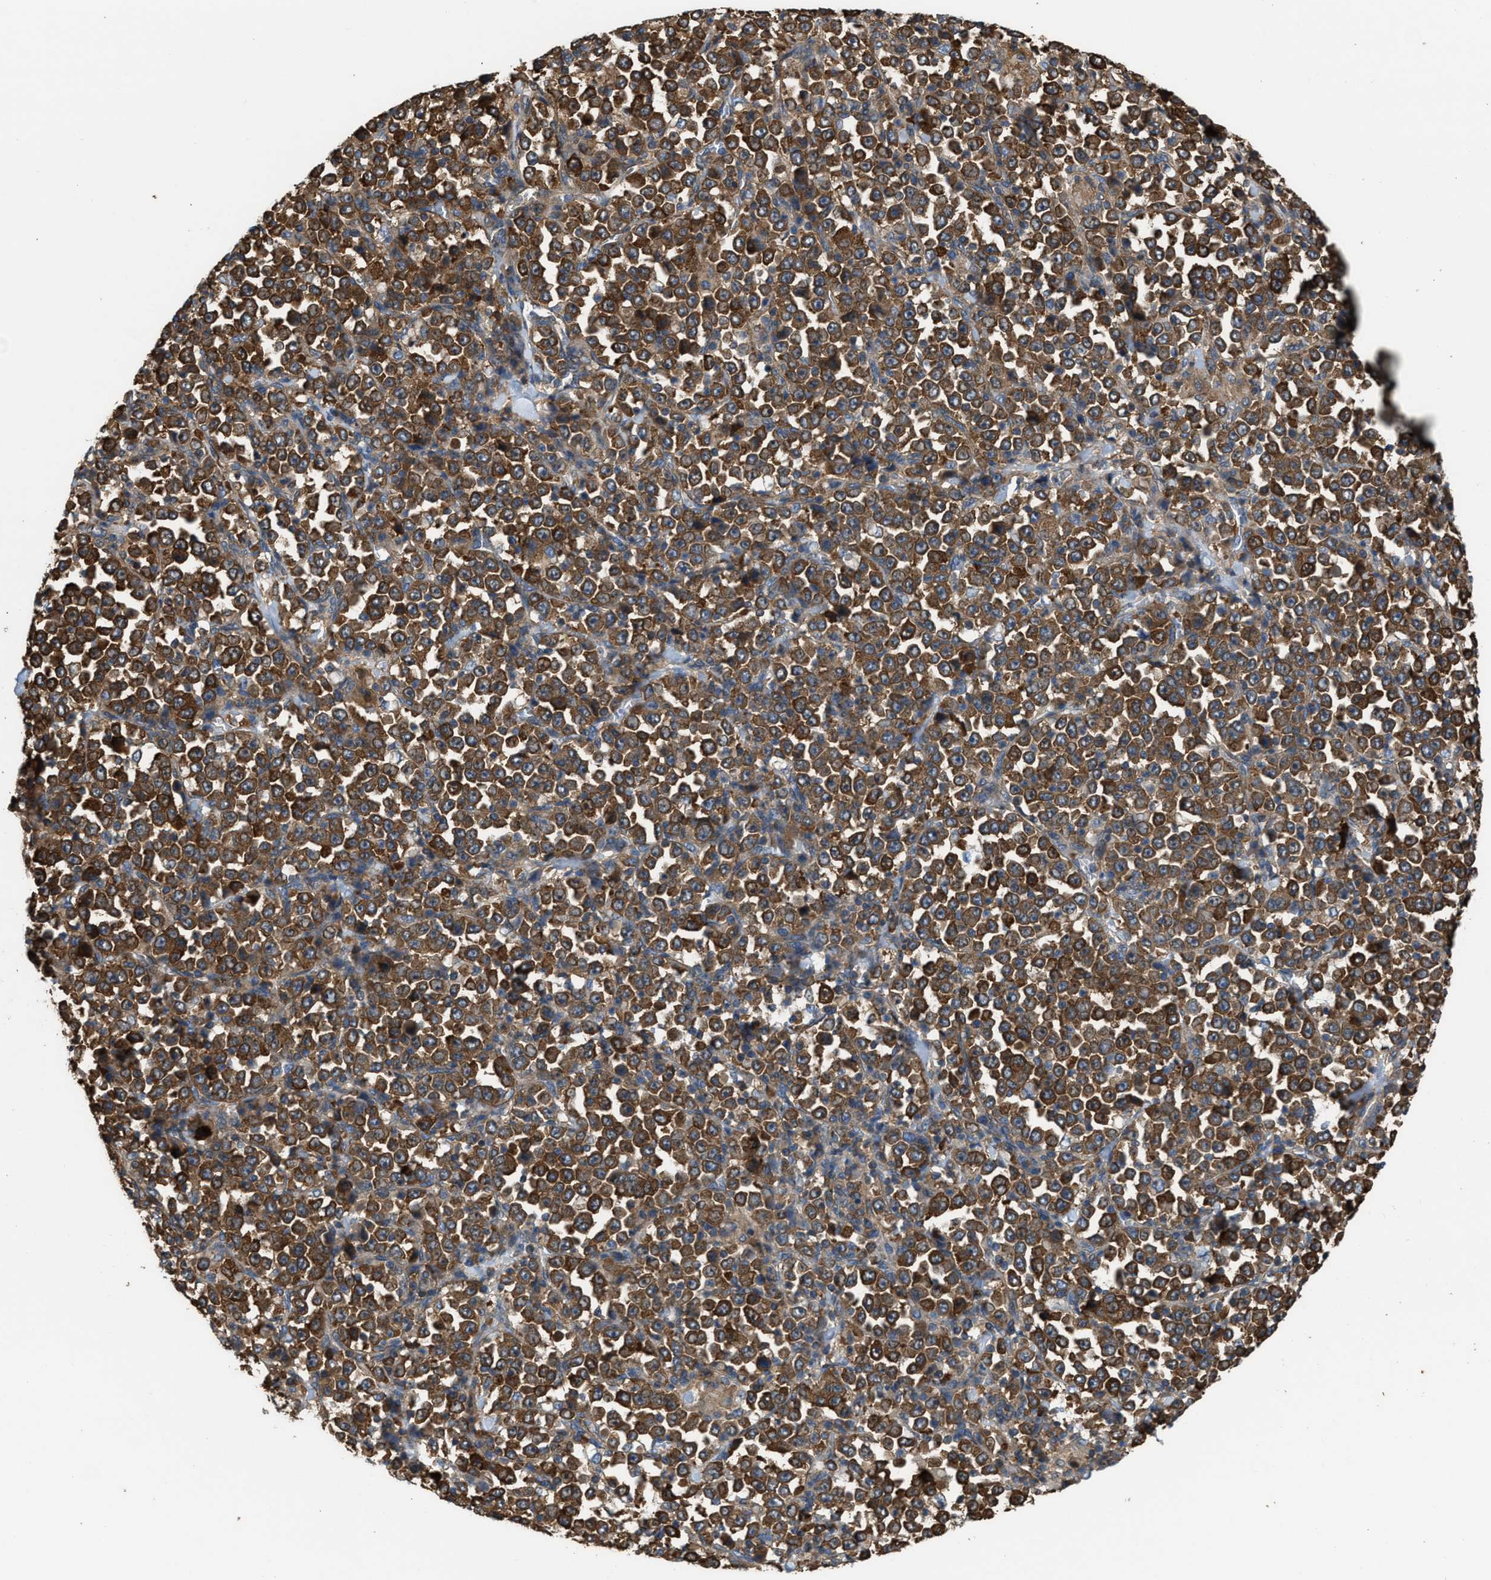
{"staining": {"intensity": "moderate", "quantity": ">75%", "location": "cytoplasmic/membranous"}, "tissue": "stomach cancer", "cell_type": "Tumor cells", "image_type": "cancer", "snomed": [{"axis": "morphology", "description": "Normal tissue, NOS"}, {"axis": "morphology", "description": "Adenocarcinoma, NOS"}, {"axis": "topography", "description": "Stomach, upper"}, {"axis": "topography", "description": "Stomach"}], "caption": "Human stomach cancer stained with a protein marker displays moderate staining in tumor cells.", "gene": "ATIC", "patient": {"sex": "male", "age": 59}}